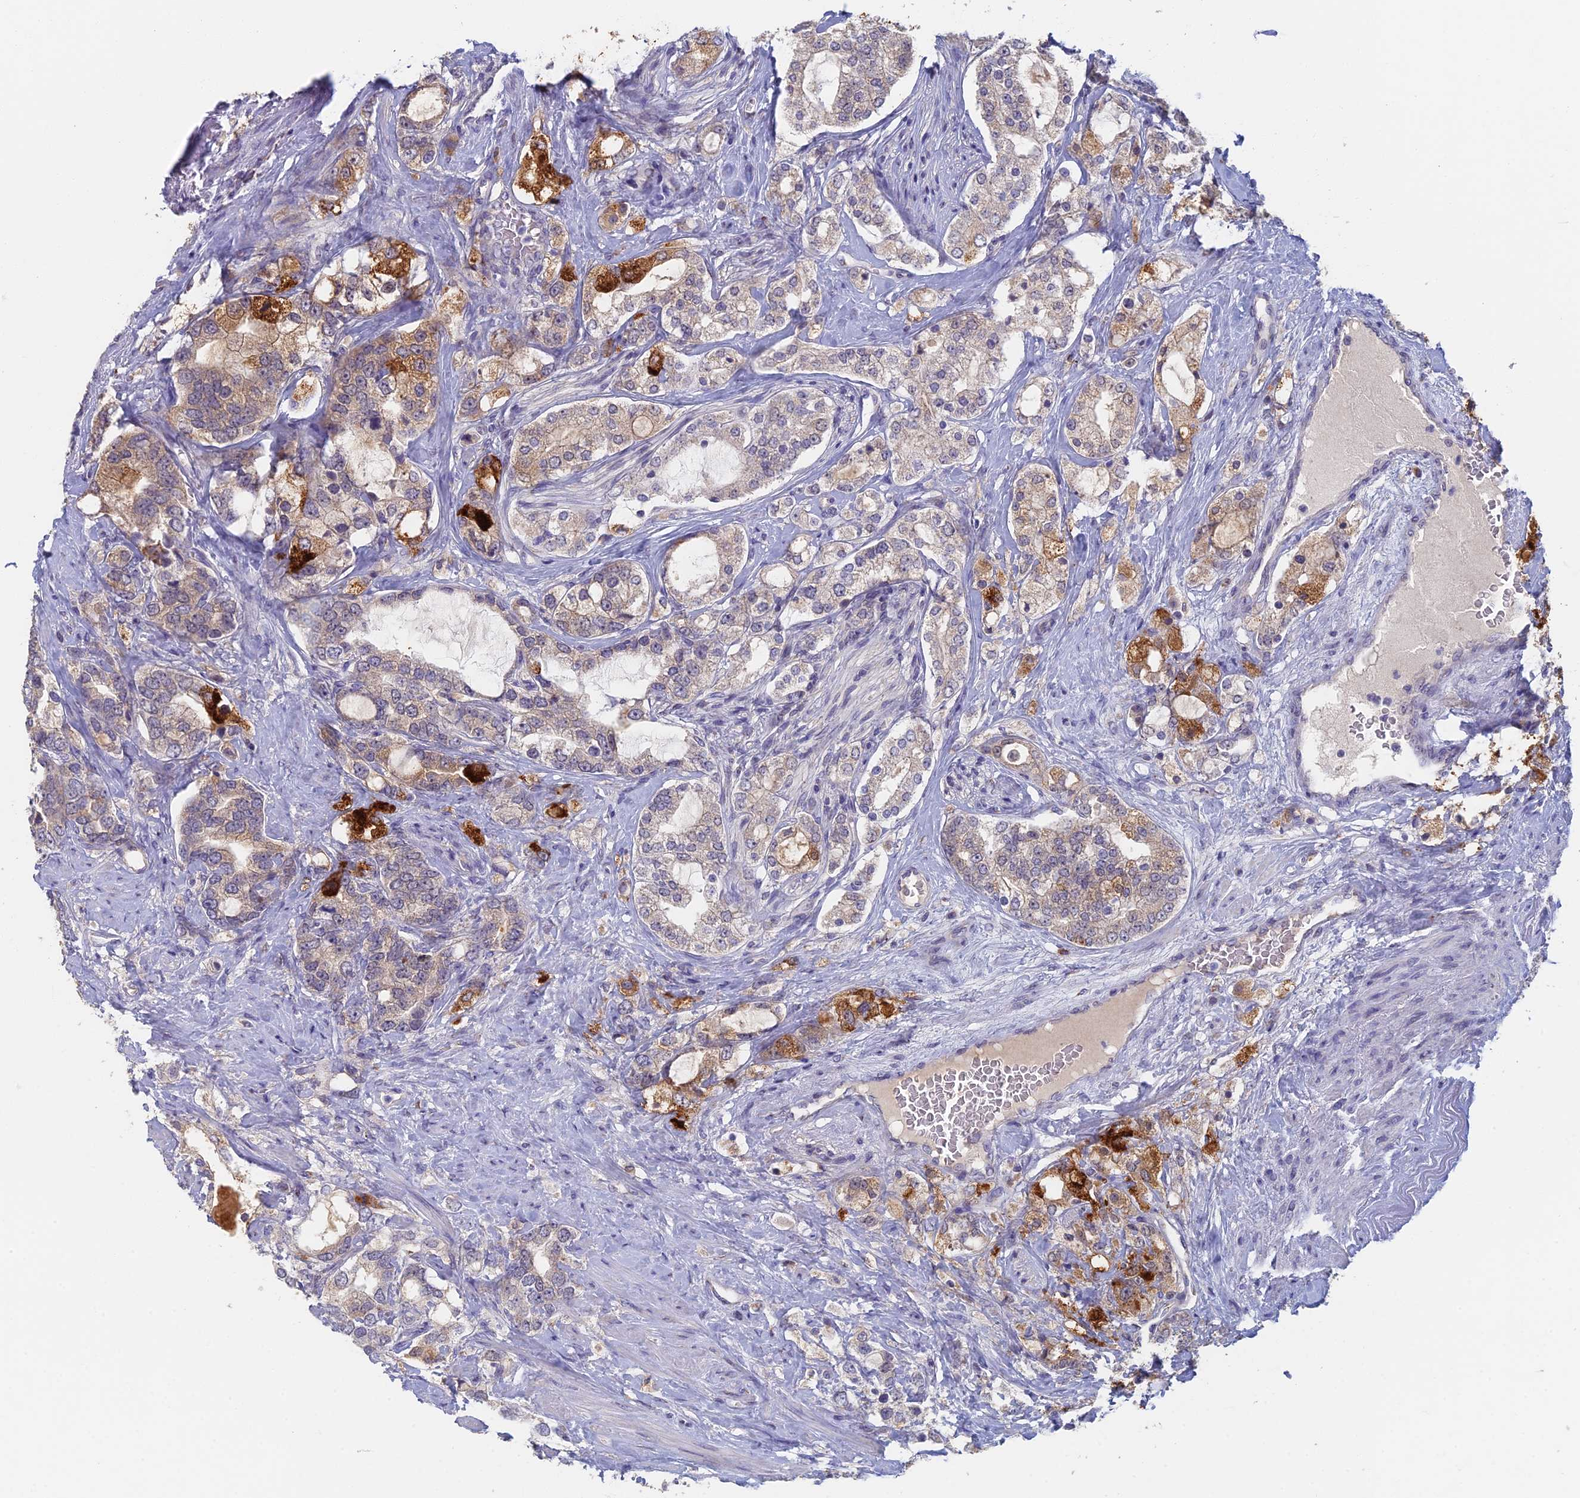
{"staining": {"intensity": "moderate", "quantity": "<25%", "location": "cytoplasmic/membranous"}, "tissue": "prostate cancer", "cell_type": "Tumor cells", "image_type": "cancer", "snomed": [{"axis": "morphology", "description": "Adenocarcinoma, High grade"}, {"axis": "topography", "description": "Prostate"}], "caption": "Moderate cytoplasmic/membranous positivity for a protein is seen in approximately <25% of tumor cells of prostate cancer using IHC.", "gene": "GPATCH1", "patient": {"sex": "male", "age": 64}}